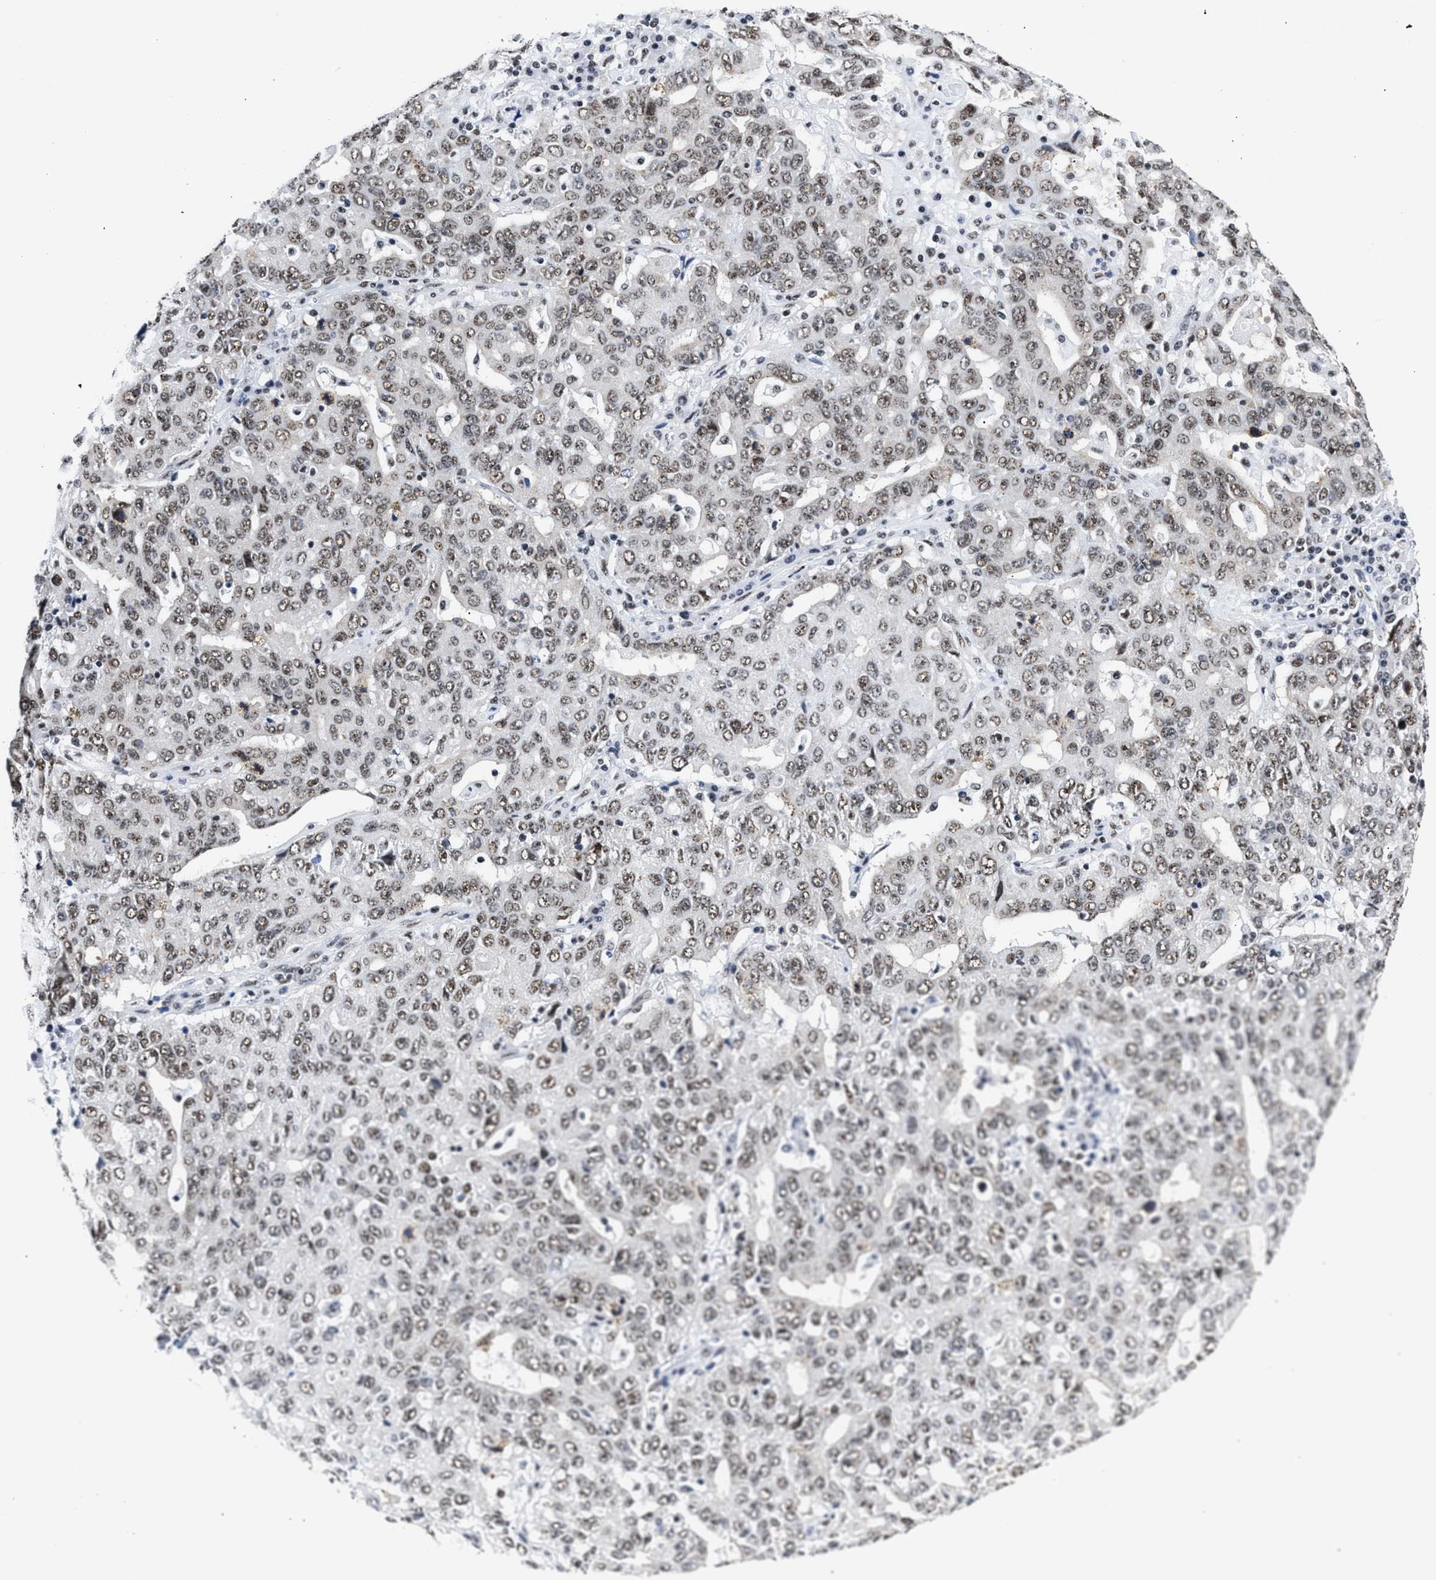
{"staining": {"intensity": "moderate", "quantity": ">75%", "location": "nuclear"}, "tissue": "ovarian cancer", "cell_type": "Tumor cells", "image_type": "cancer", "snomed": [{"axis": "morphology", "description": "Carcinoma, endometroid"}, {"axis": "topography", "description": "Ovary"}], "caption": "Endometroid carcinoma (ovarian) tissue shows moderate nuclear staining in approximately >75% of tumor cells, visualized by immunohistochemistry.", "gene": "RBM8A", "patient": {"sex": "female", "age": 62}}